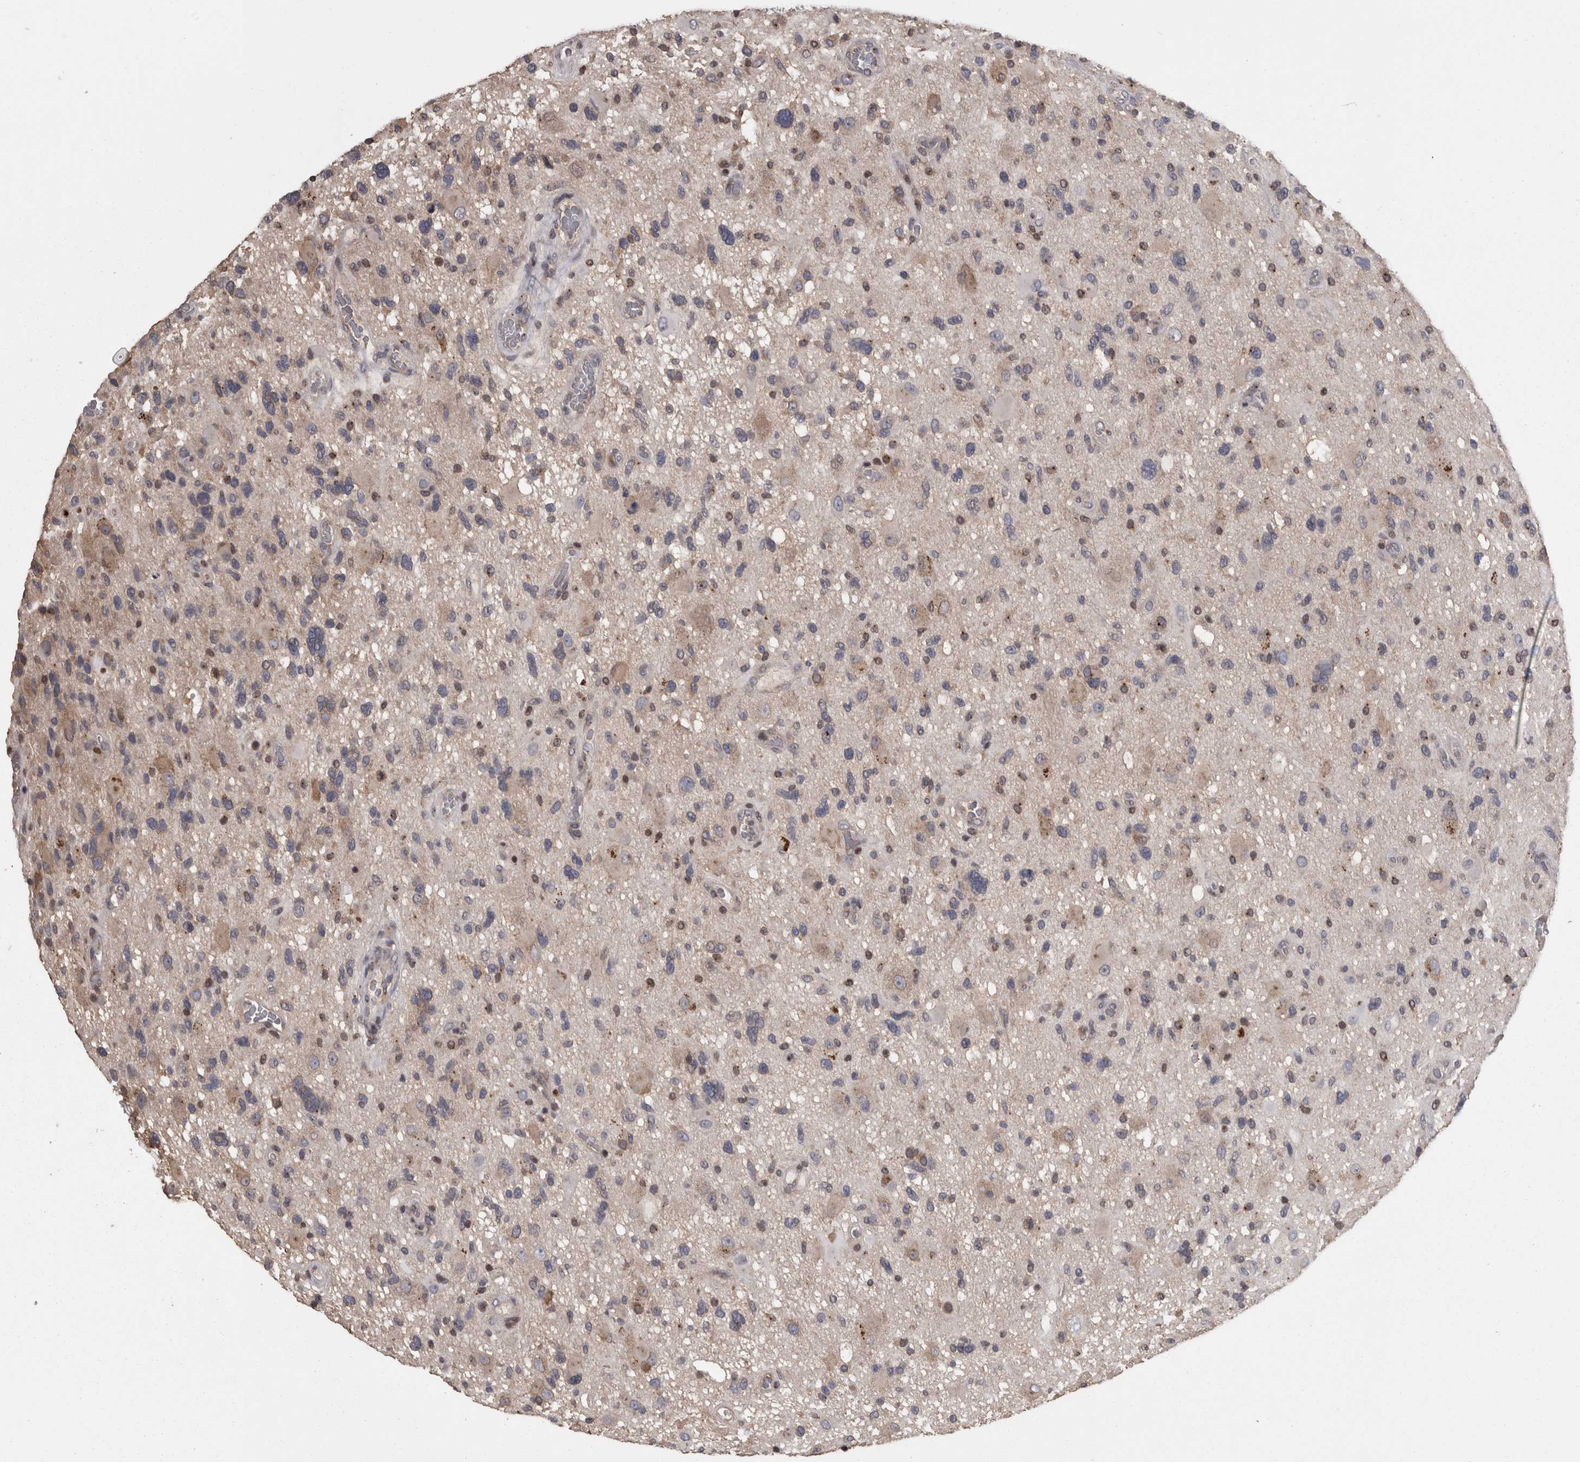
{"staining": {"intensity": "weak", "quantity": "<25%", "location": "cytoplasmic/membranous"}, "tissue": "glioma", "cell_type": "Tumor cells", "image_type": "cancer", "snomed": [{"axis": "morphology", "description": "Glioma, malignant, High grade"}, {"axis": "topography", "description": "Brain"}], "caption": "Micrograph shows no protein positivity in tumor cells of glioma tissue.", "gene": "PCM1", "patient": {"sex": "male", "age": 33}}